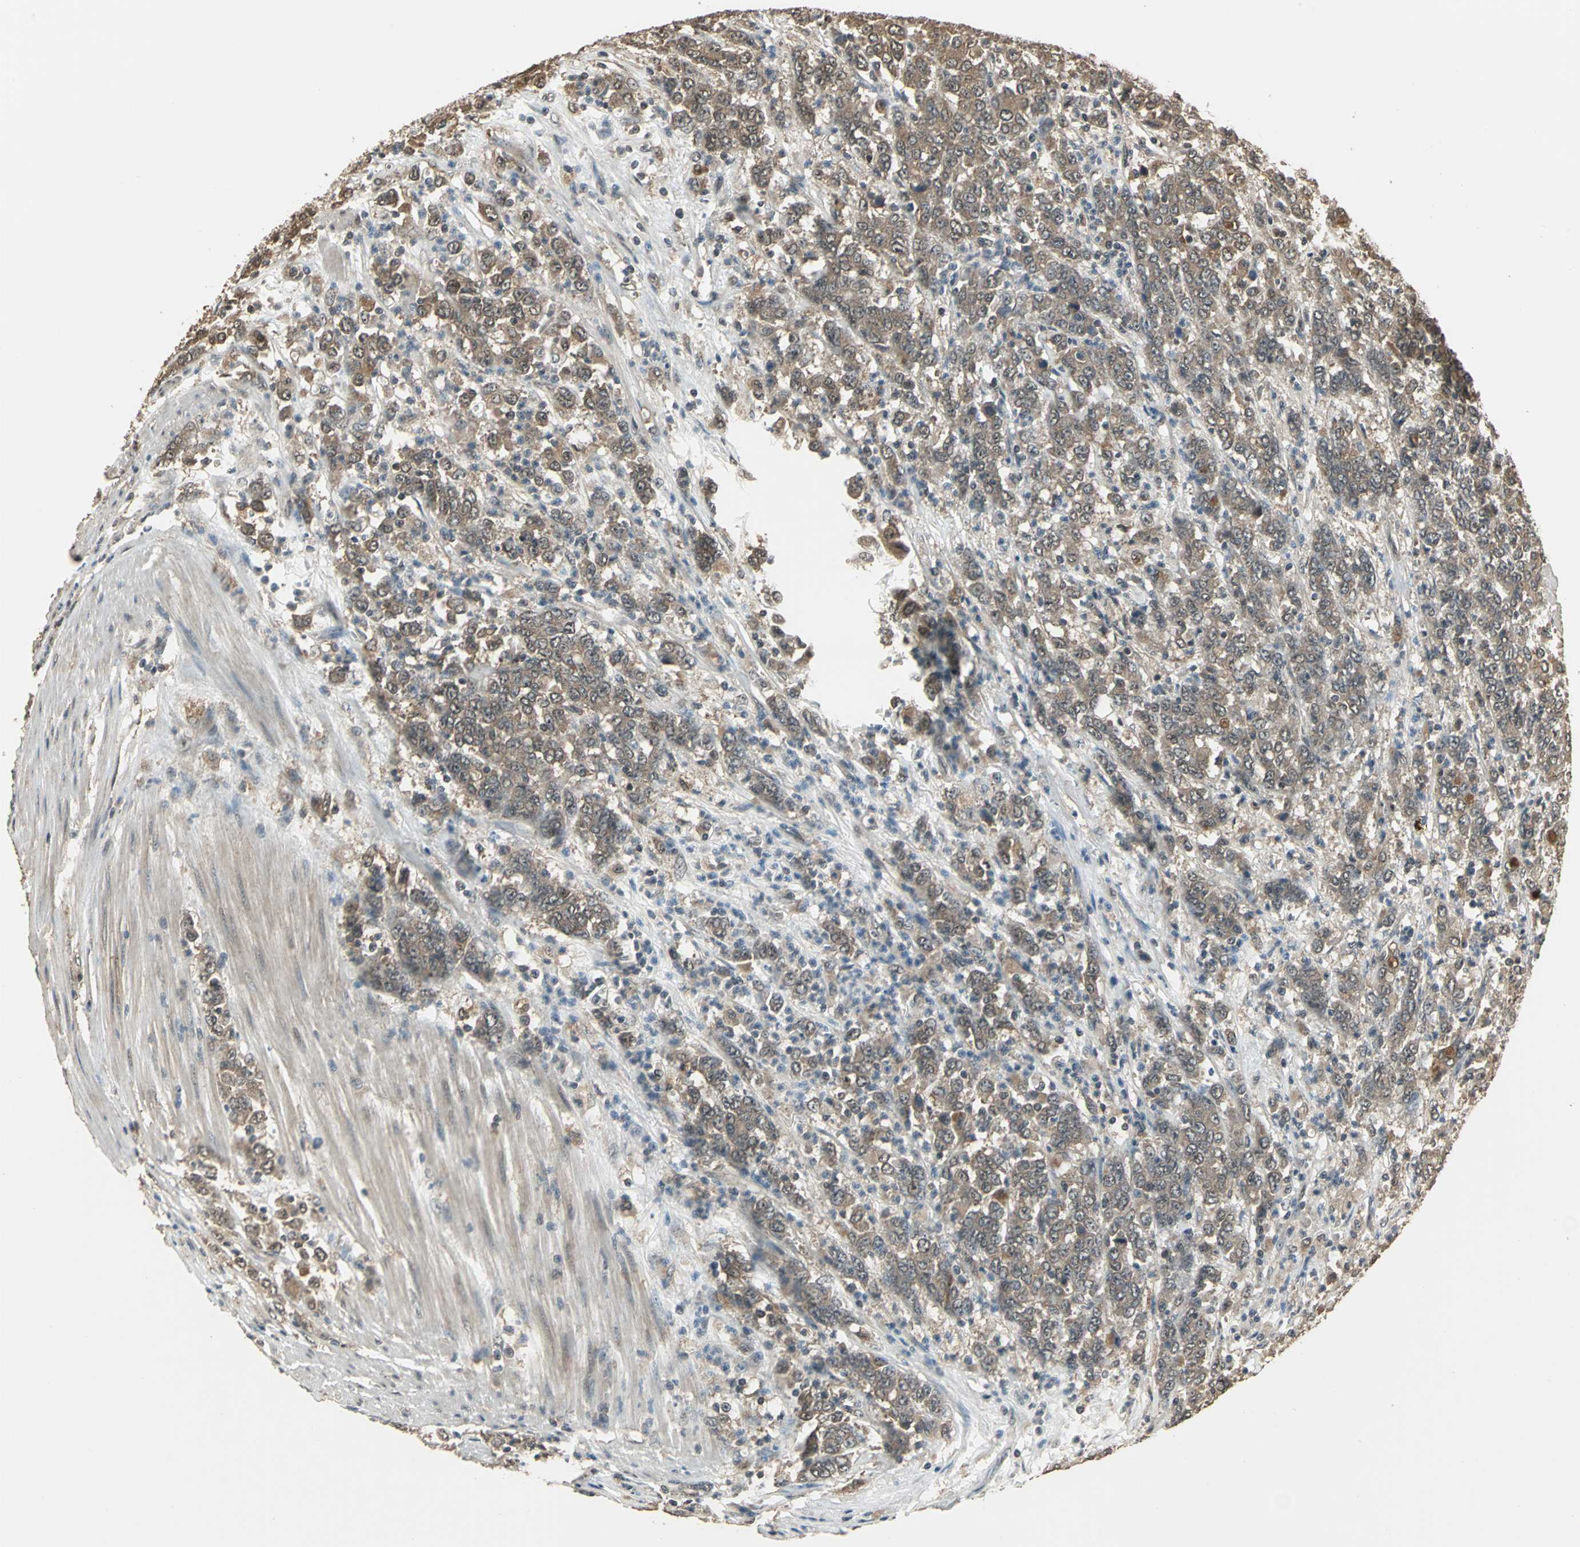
{"staining": {"intensity": "weak", "quantity": ">75%", "location": "cytoplasmic/membranous"}, "tissue": "stomach cancer", "cell_type": "Tumor cells", "image_type": "cancer", "snomed": [{"axis": "morphology", "description": "Adenocarcinoma, NOS"}, {"axis": "topography", "description": "Stomach, lower"}], "caption": "Immunohistochemical staining of human stomach adenocarcinoma reveals low levels of weak cytoplasmic/membranous protein expression in approximately >75% of tumor cells.", "gene": "UCHL5", "patient": {"sex": "female", "age": 71}}